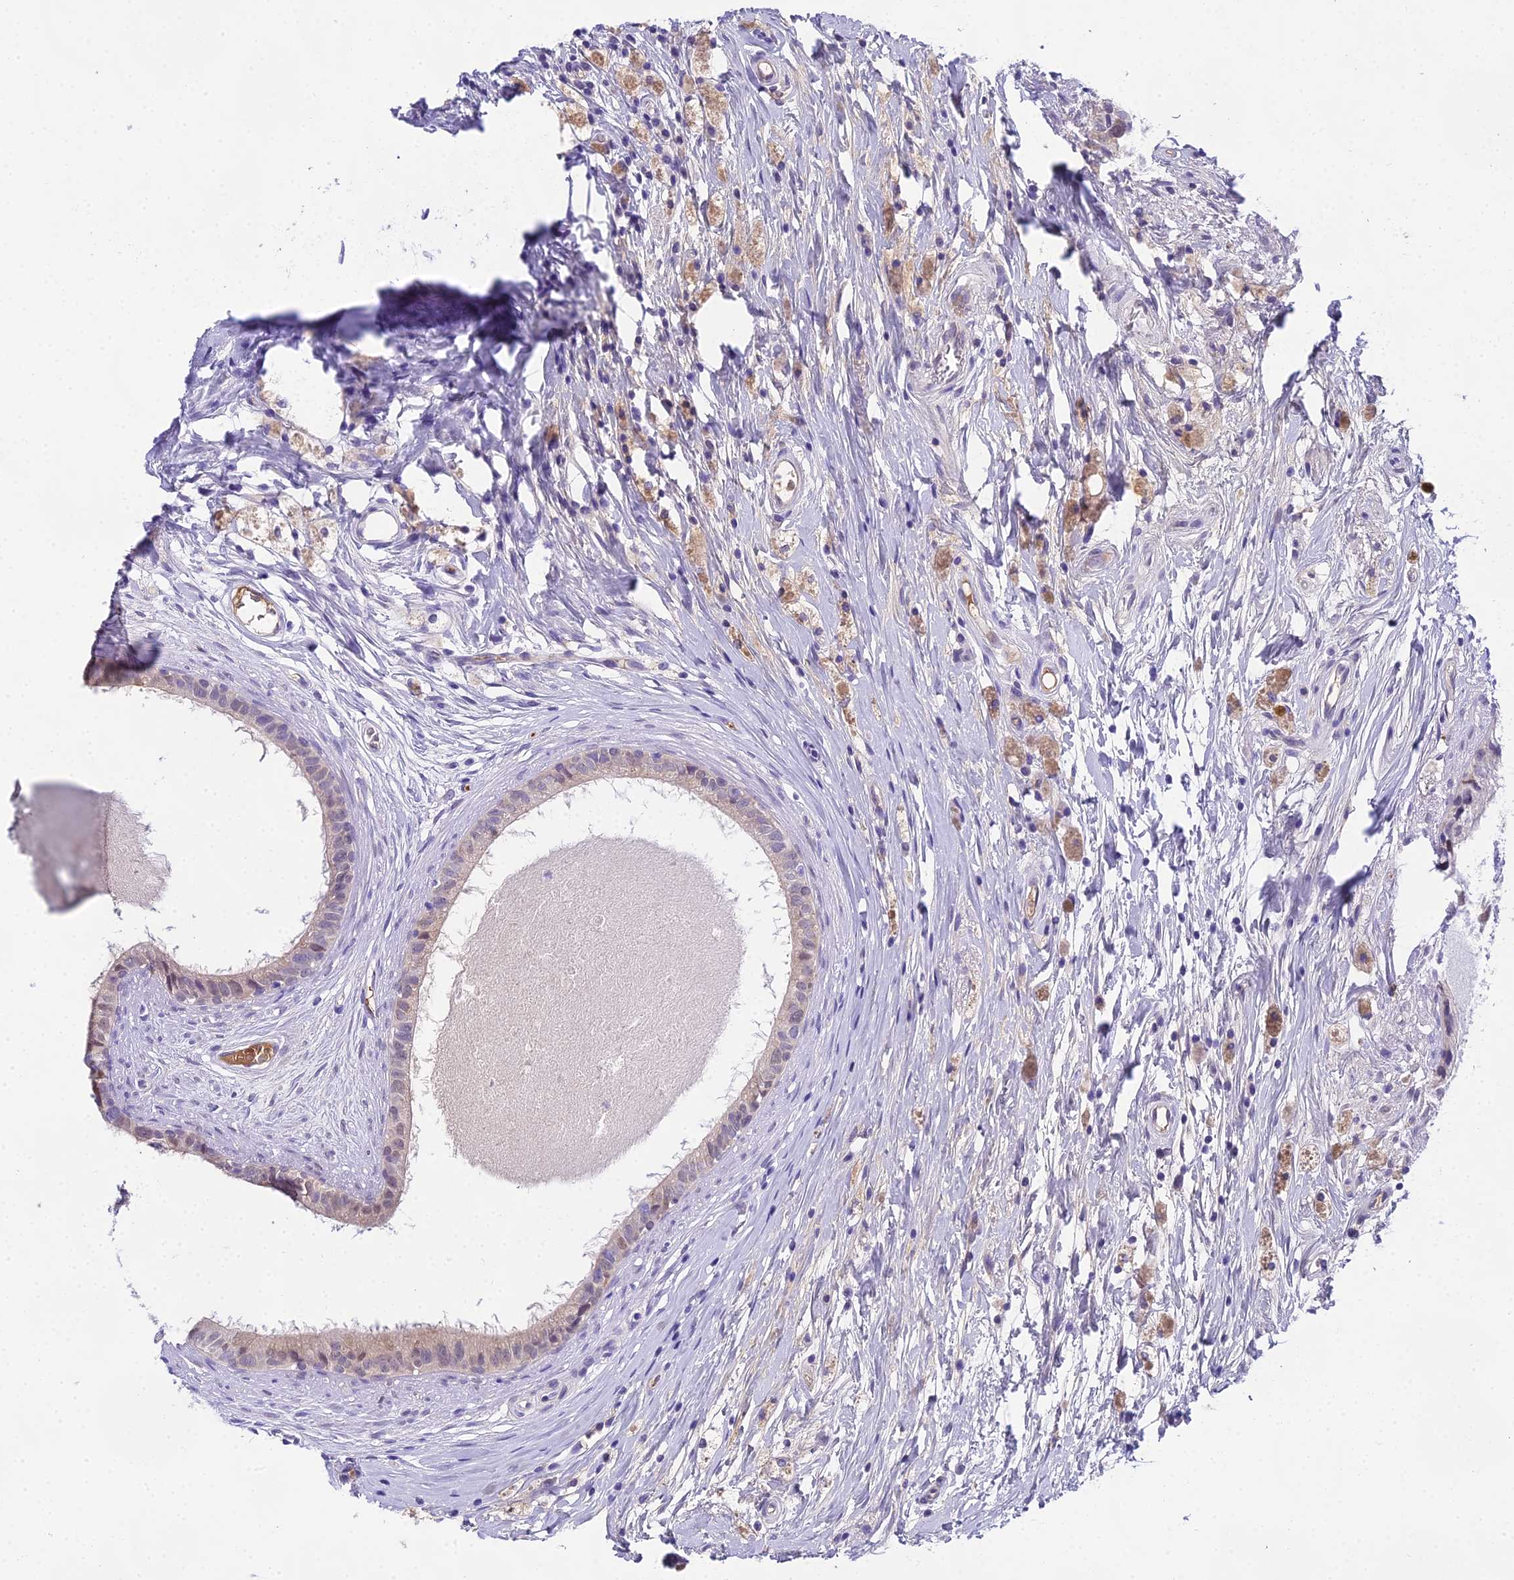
{"staining": {"intensity": "weak", "quantity": "<25%", "location": "cytoplasmic/membranous"}, "tissue": "epididymis", "cell_type": "Glandular cells", "image_type": "normal", "snomed": [{"axis": "morphology", "description": "Normal tissue, NOS"}, {"axis": "topography", "description": "Epididymis"}], "caption": "Immunohistochemical staining of unremarkable human epididymis reveals no significant positivity in glandular cells. (DAB (3,3'-diaminobenzidine) immunohistochemistry, high magnification).", "gene": "MAT2A", "patient": {"sex": "male", "age": 80}}